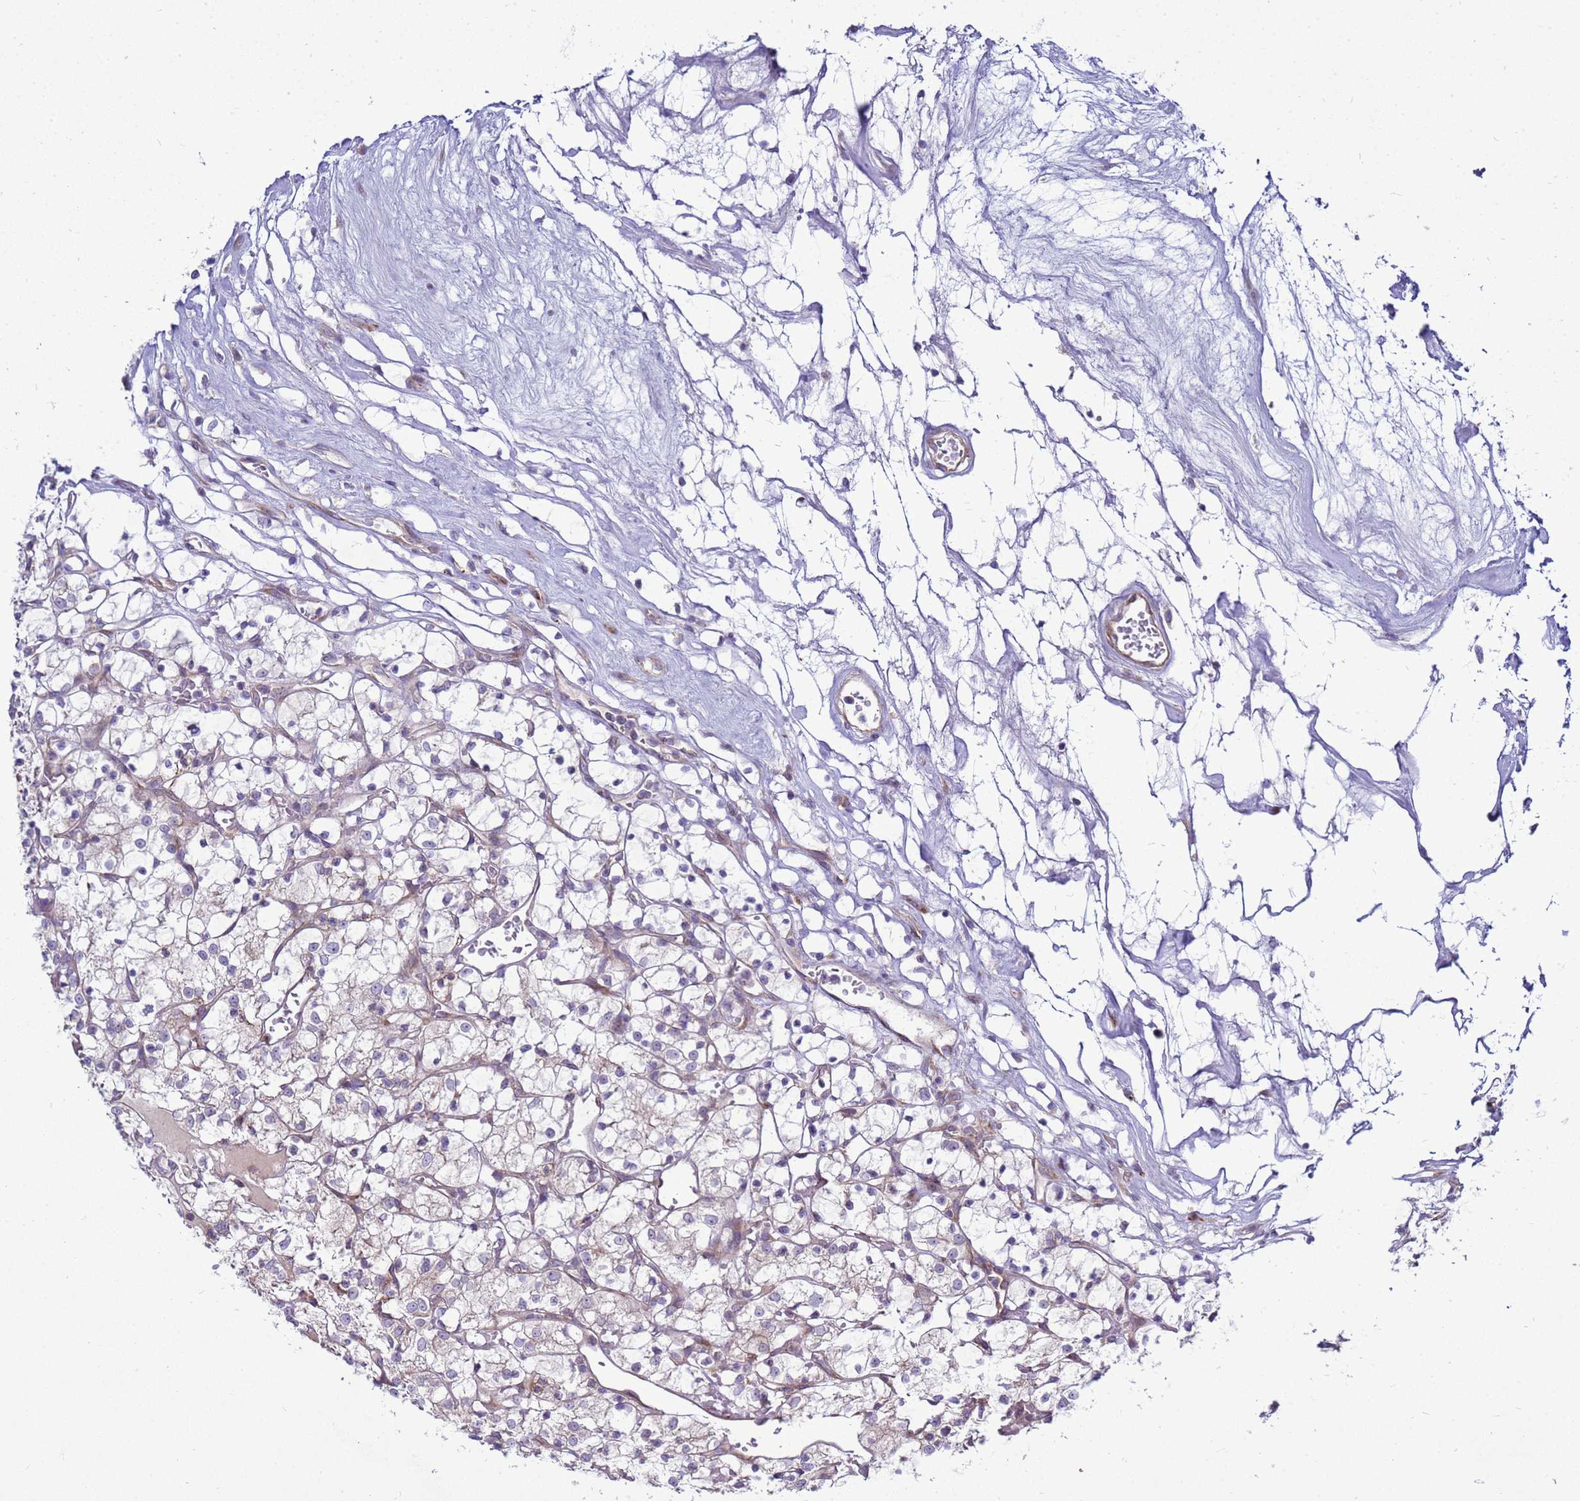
{"staining": {"intensity": "negative", "quantity": "none", "location": "none"}, "tissue": "renal cancer", "cell_type": "Tumor cells", "image_type": "cancer", "snomed": [{"axis": "morphology", "description": "Adenocarcinoma, NOS"}, {"axis": "topography", "description": "Kidney"}], "caption": "Immunohistochemistry histopathology image of human adenocarcinoma (renal) stained for a protein (brown), which displays no expression in tumor cells.", "gene": "MON1B", "patient": {"sex": "female", "age": 69}}